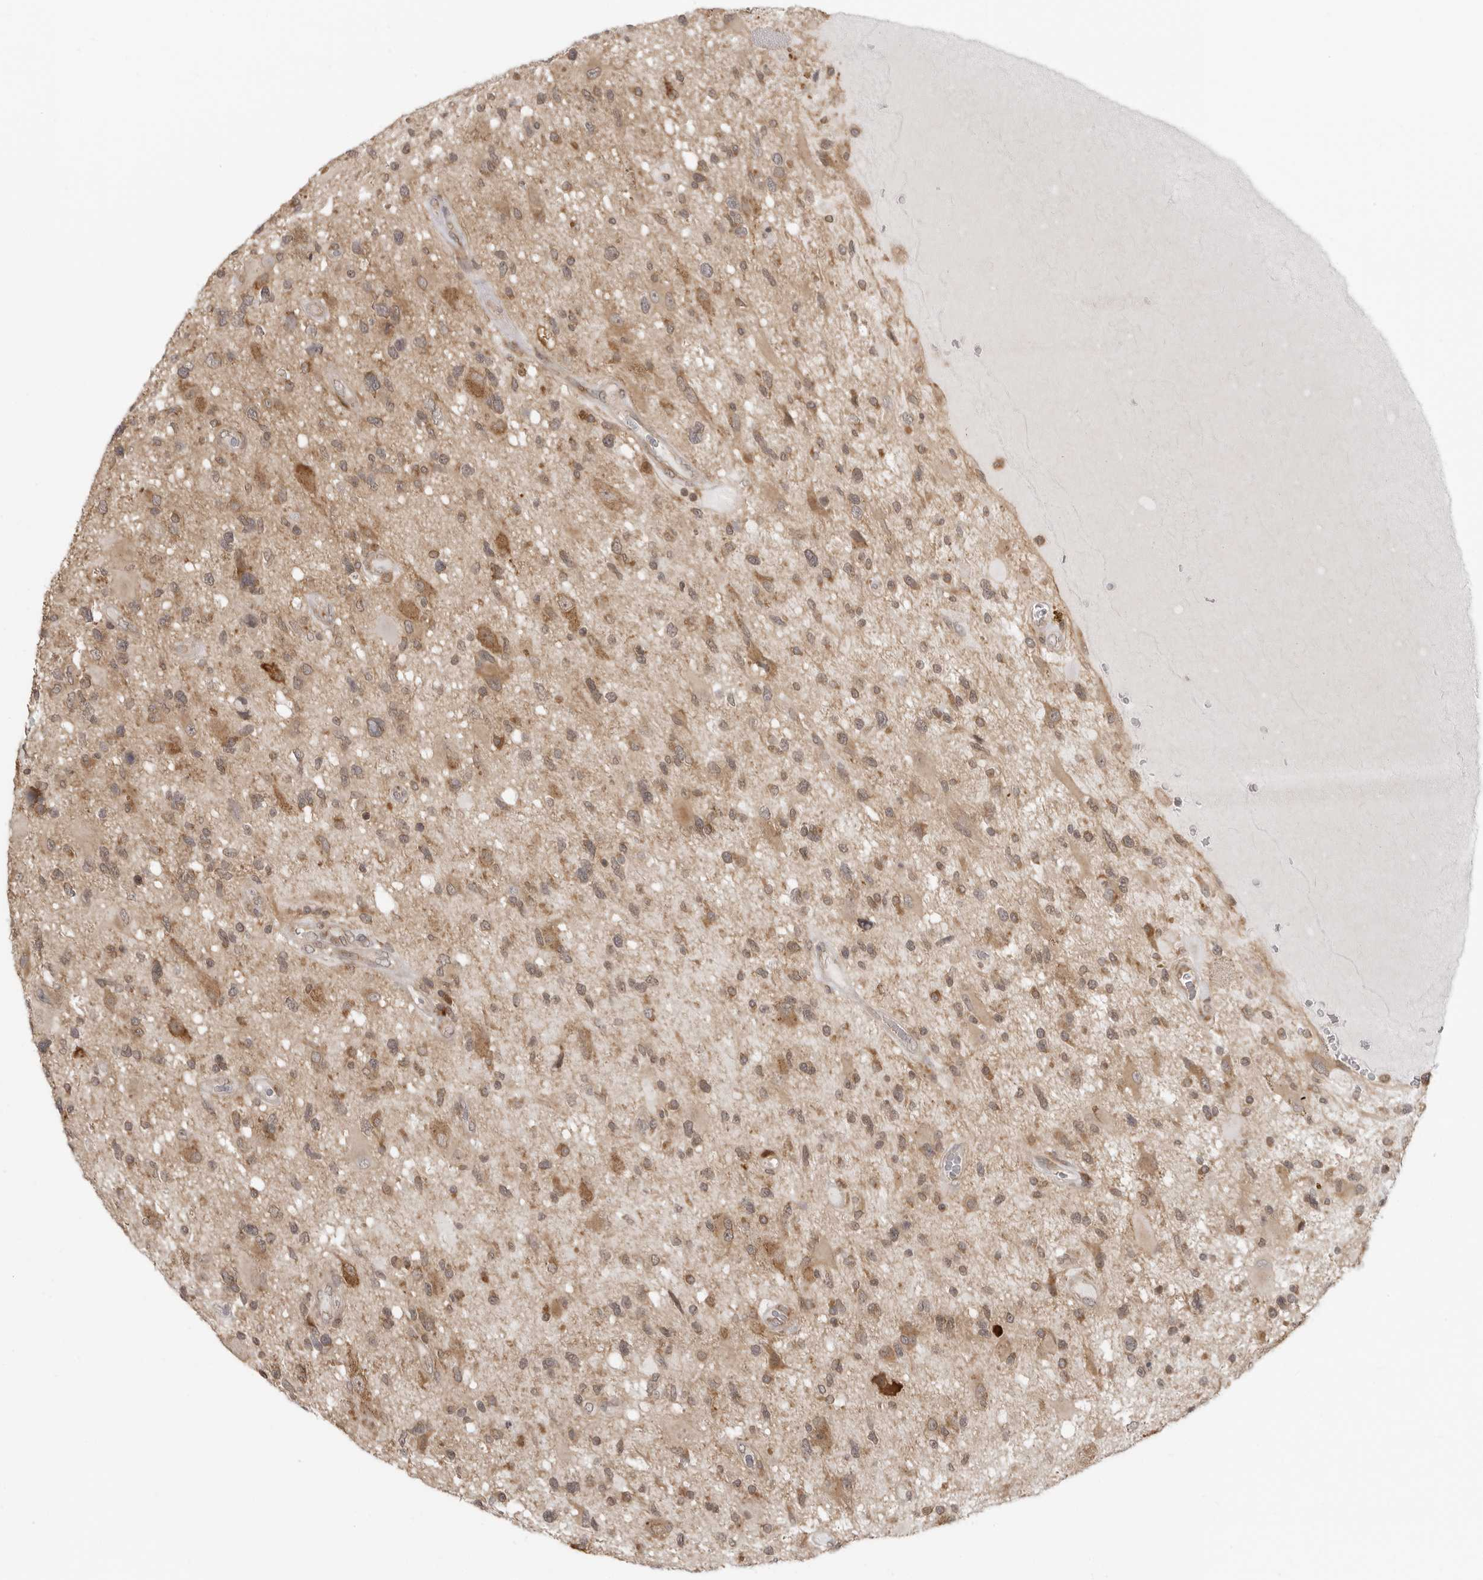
{"staining": {"intensity": "moderate", "quantity": ">75%", "location": "cytoplasmic/membranous,nuclear"}, "tissue": "glioma", "cell_type": "Tumor cells", "image_type": "cancer", "snomed": [{"axis": "morphology", "description": "Glioma, malignant, High grade"}, {"axis": "topography", "description": "Brain"}], "caption": "Malignant glioma (high-grade) stained for a protein demonstrates moderate cytoplasmic/membranous and nuclear positivity in tumor cells.", "gene": "PRRC2A", "patient": {"sex": "male", "age": 33}}